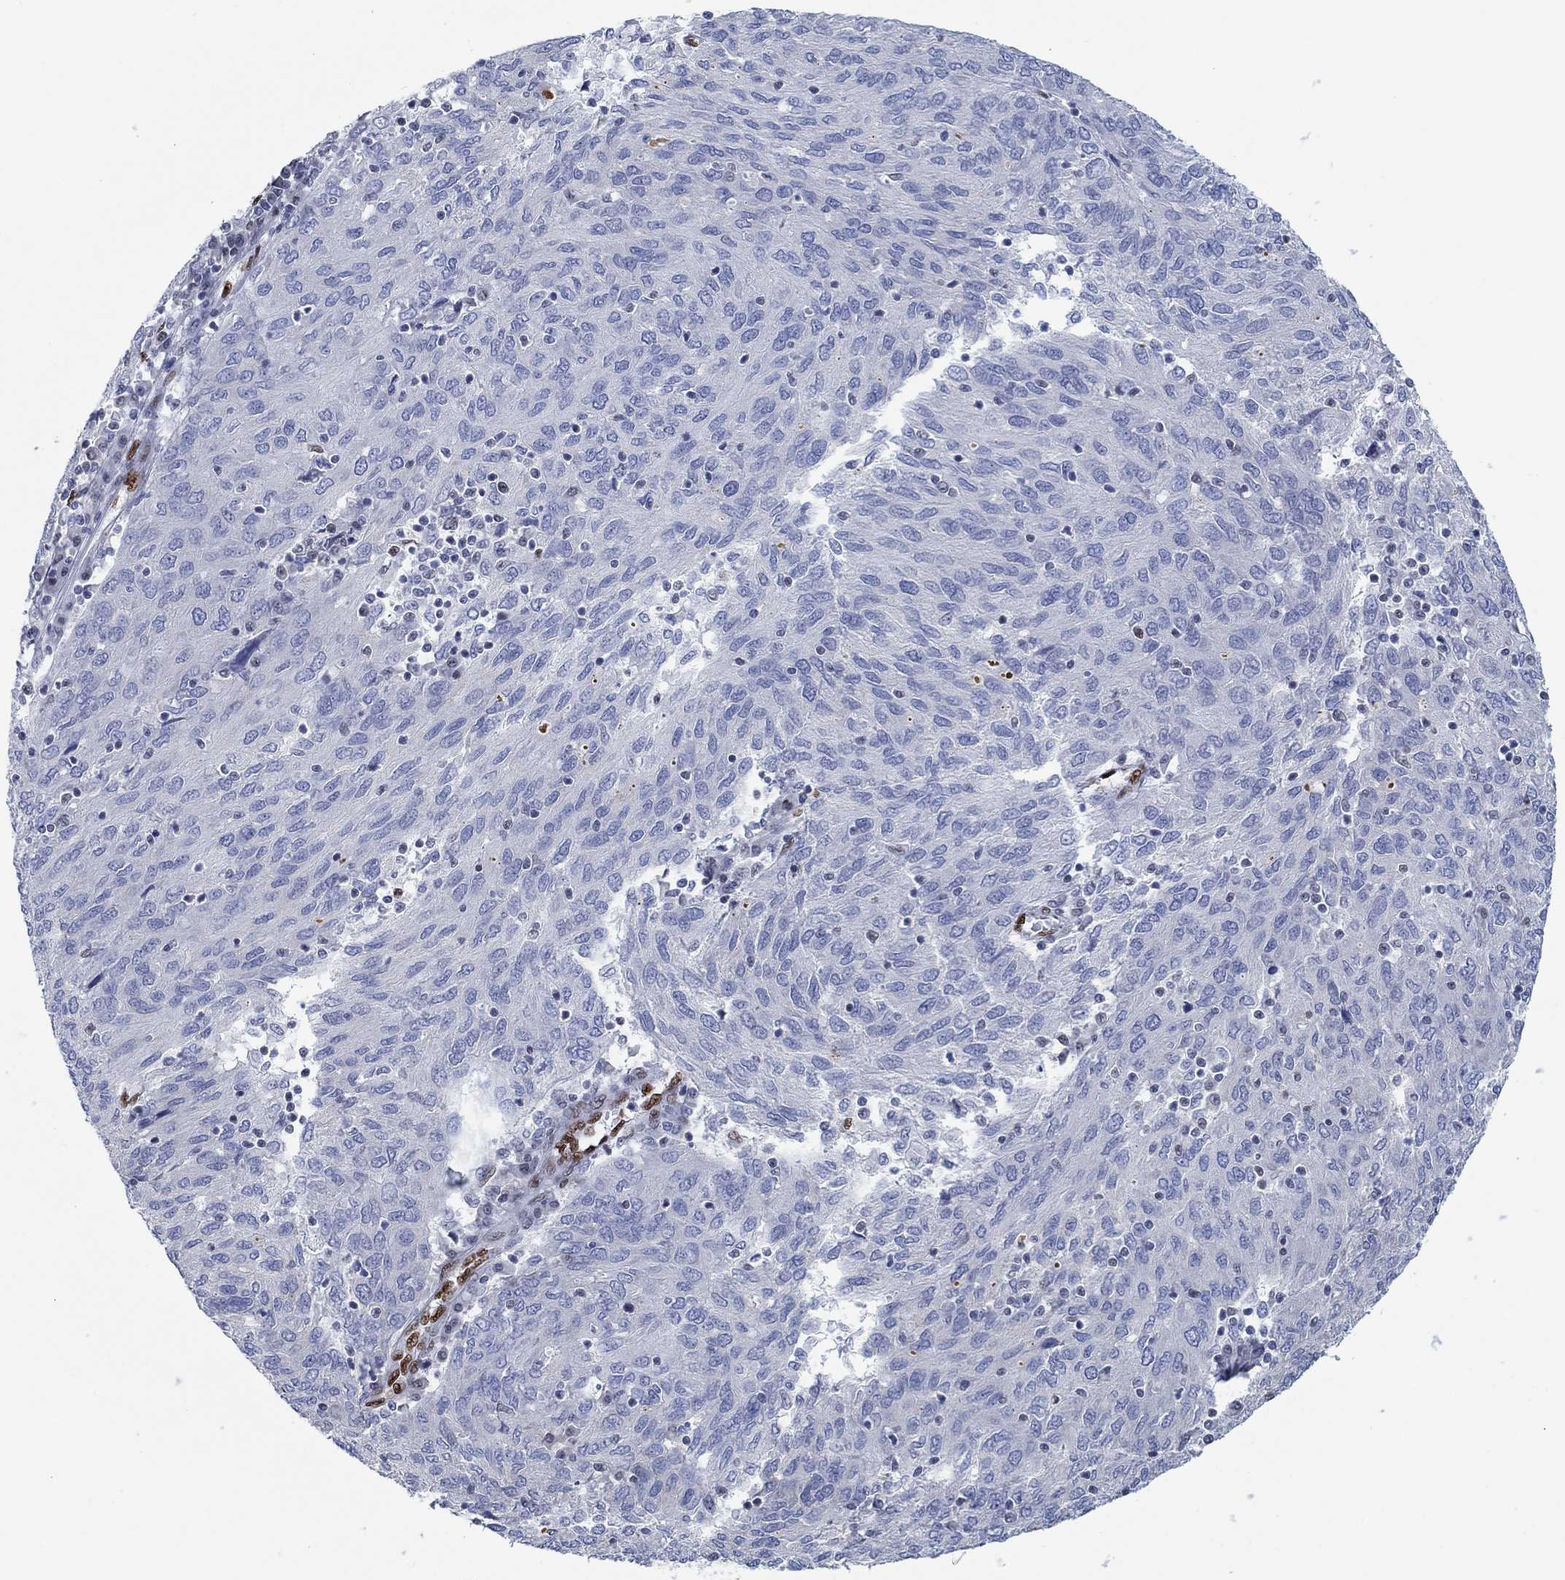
{"staining": {"intensity": "negative", "quantity": "none", "location": "none"}, "tissue": "ovarian cancer", "cell_type": "Tumor cells", "image_type": "cancer", "snomed": [{"axis": "morphology", "description": "Carcinoma, endometroid"}, {"axis": "topography", "description": "Ovary"}], "caption": "Ovarian cancer was stained to show a protein in brown. There is no significant positivity in tumor cells.", "gene": "ZEB1", "patient": {"sex": "female", "age": 50}}